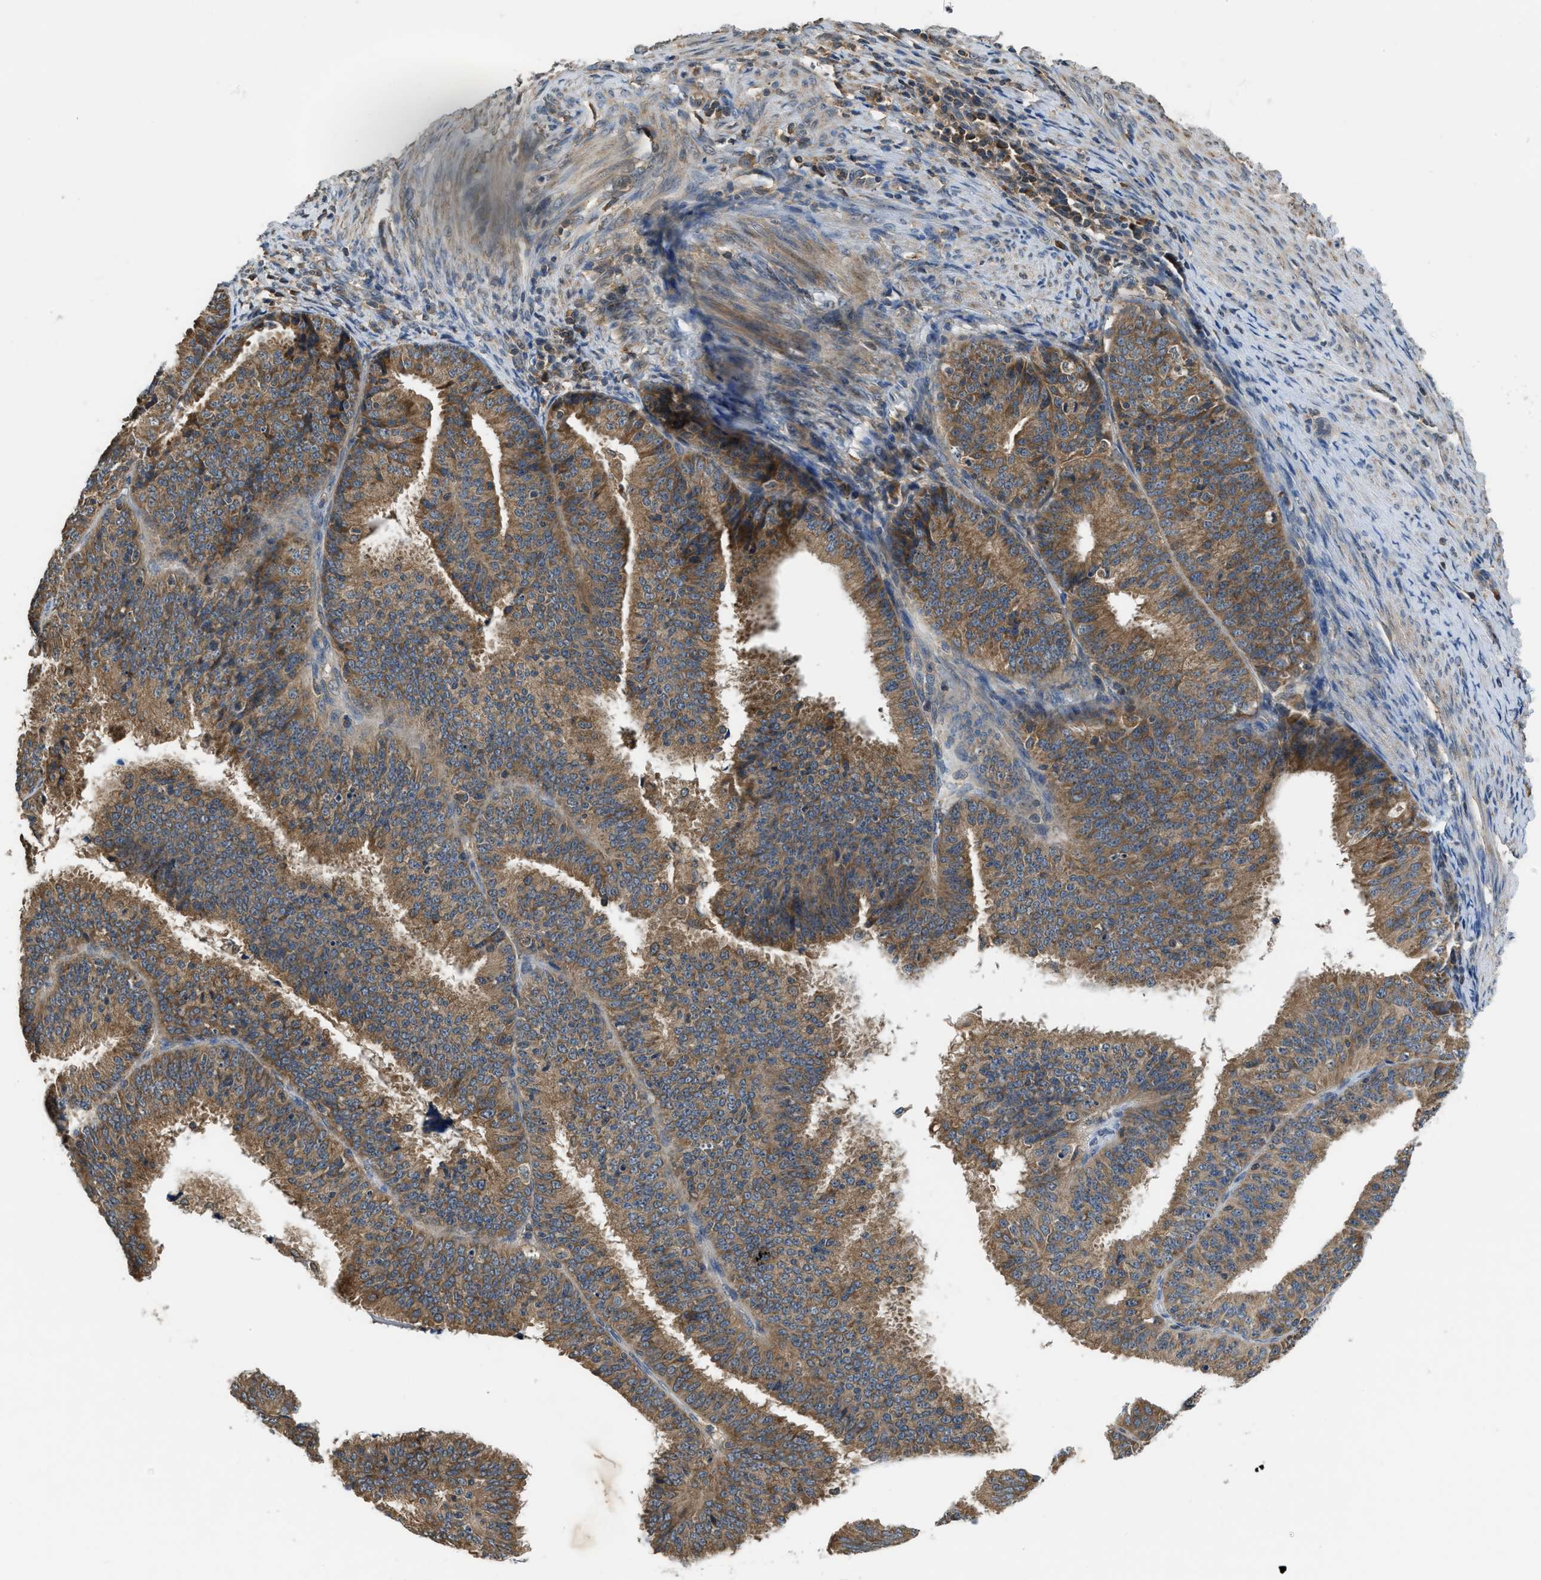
{"staining": {"intensity": "moderate", "quantity": ">75%", "location": "cytoplasmic/membranous"}, "tissue": "endometrial cancer", "cell_type": "Tumor cells", "image_type": "cancer", "snomed": [{"axis": "morphology", "description": "Adenocarcinoma, NOS"}, {"axis": "topography", "description": "Endometrium"}], "caption": "Immunohistochemistry photomicrograph of endometrial adenocarcinoma stained for a protein (brown), which displays medium levels of moderate cytoplasmic/membranous expression in about >75% of tumor cells.", "gene": "PAFAH2", "patient": {"sex": "female", "age": 70}}